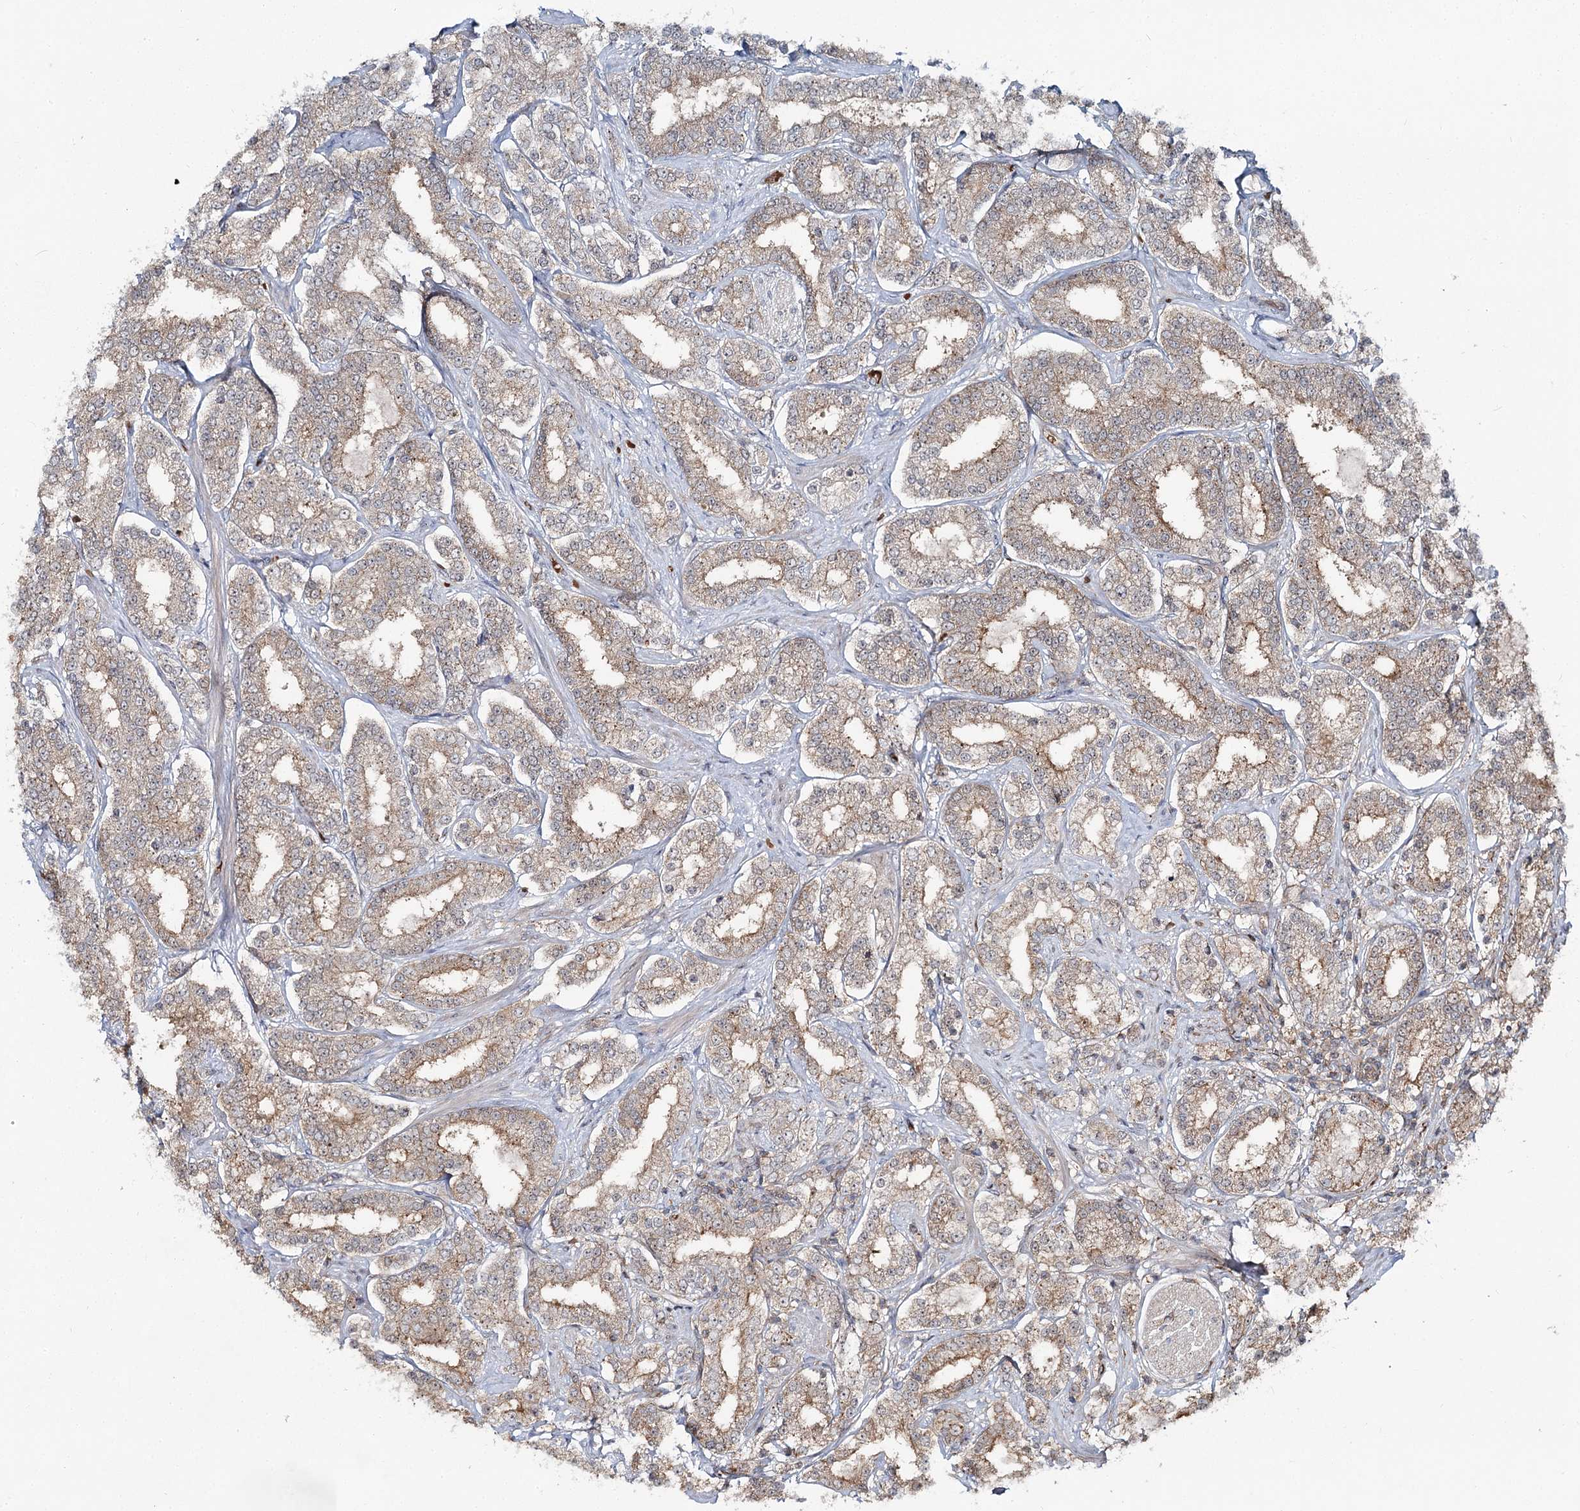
{"staining": {"intensity": "weak", "quantity": ">75%", "location": "cytoplasmic/membranous"}, "tissue": "prostate cancer", "cell_type": "Tumor cells", "image_type": "cancer", "snomed": [{"axis": "morphology", "description": "Normal tissue, NOS"}, {"axis": "morphology", "description": "Adenocarcinoma, High grade"}, {"axis": "topography", "description": "Prostate"}], "caption": "This is an image of IHC staining of prostate cancer (adenocarcinoma (high-grade)), which shows weak expression in the cytoplasmic/membranous of tumor cells.", "gene": "PCBD2", "patient": {"sex": "male", "age": 83}}